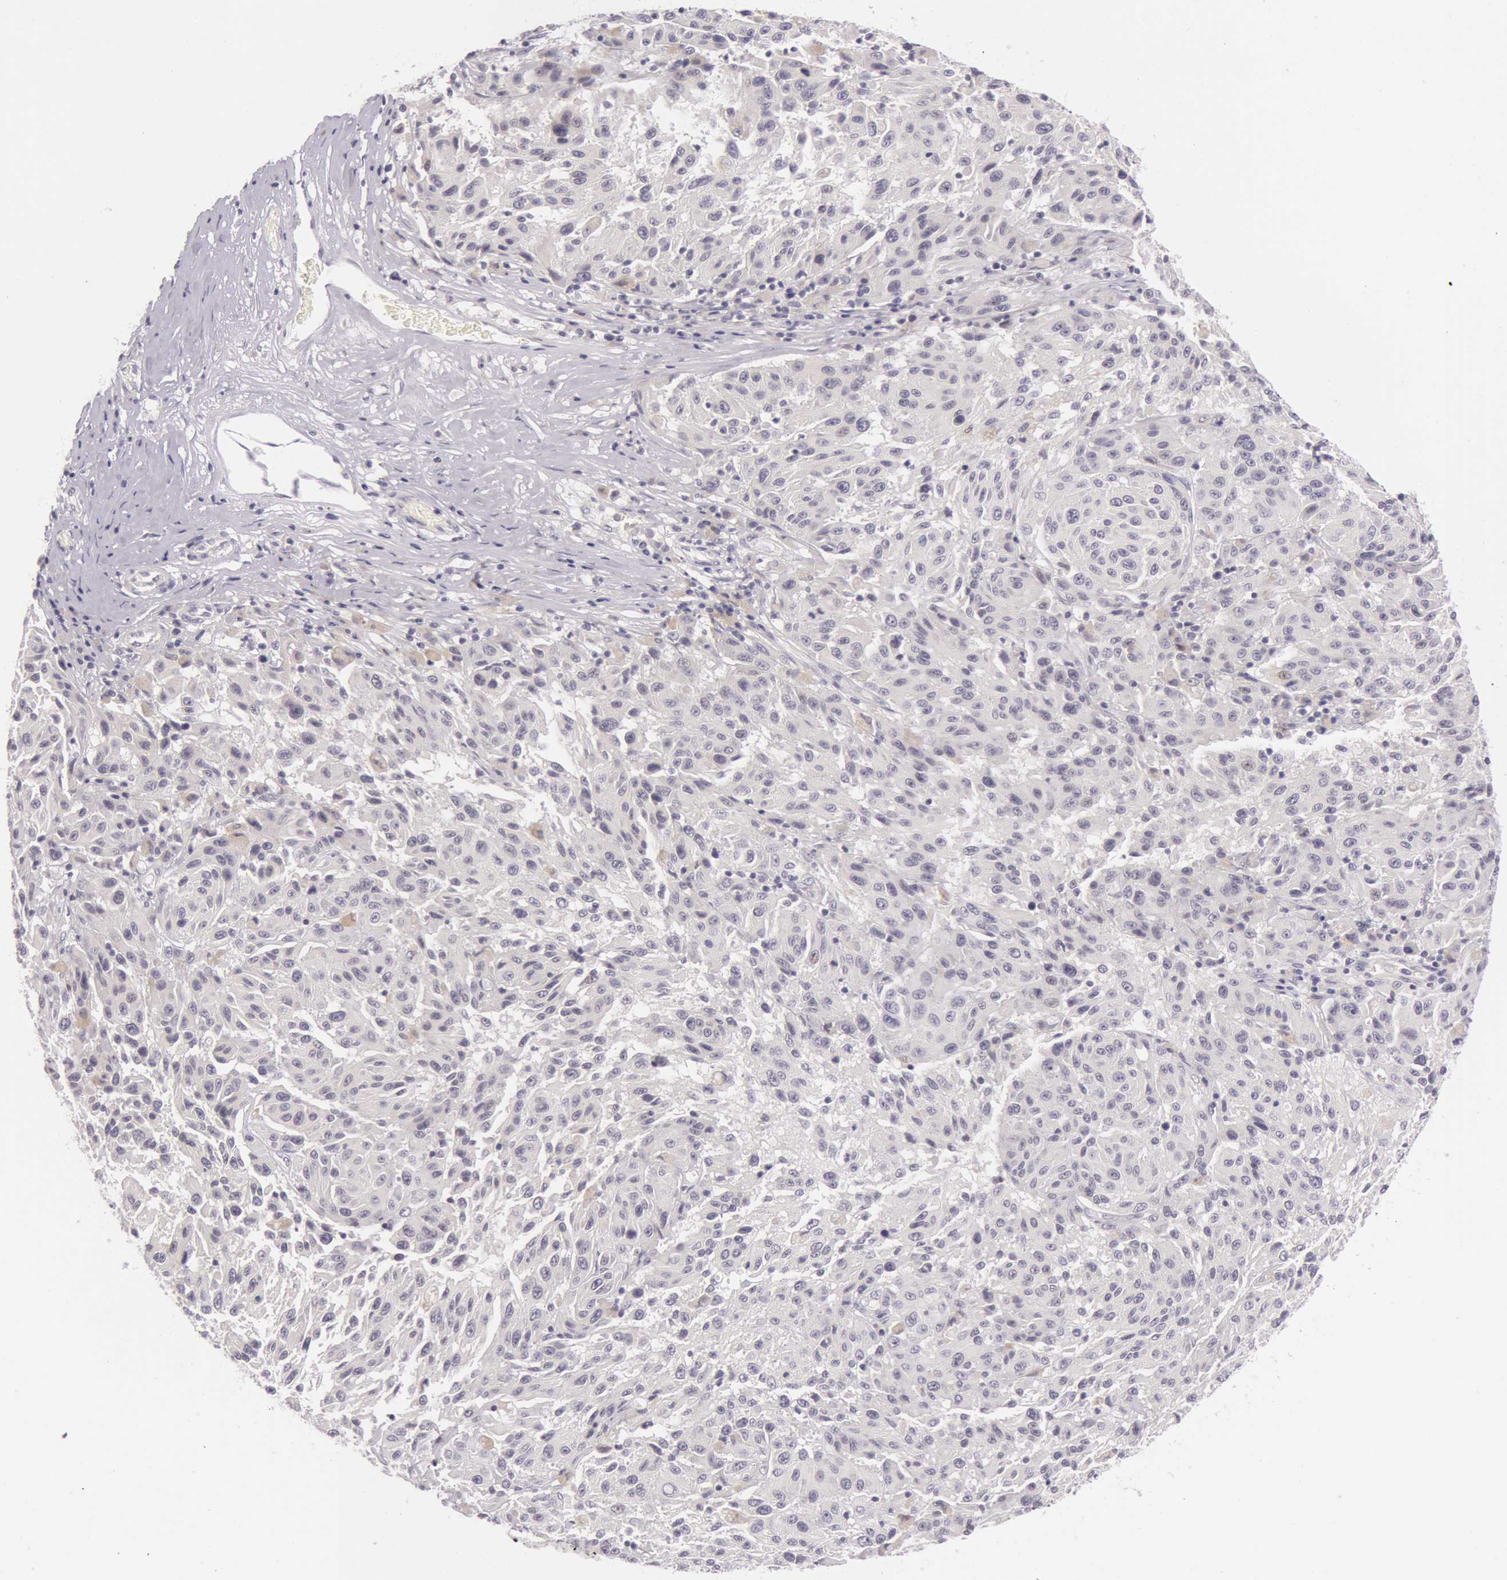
{"staining": {"intensity": "negative", "quantity": "none", "location": "none"}, "tissue": "melanoma", "cell_type": "Tumor cells", "image_type": "cancer", "snomed": [{"axis": "morphology", "description": "Malignant melanoma, NOS"}, {"axis": "topography", "description": "Skin"}], "caption": "A photomicrograph of human melanoma is negative for staining in tumor cells.", "gene": "RBMY1F", "patient": {"sex": "female", "age": 77}}